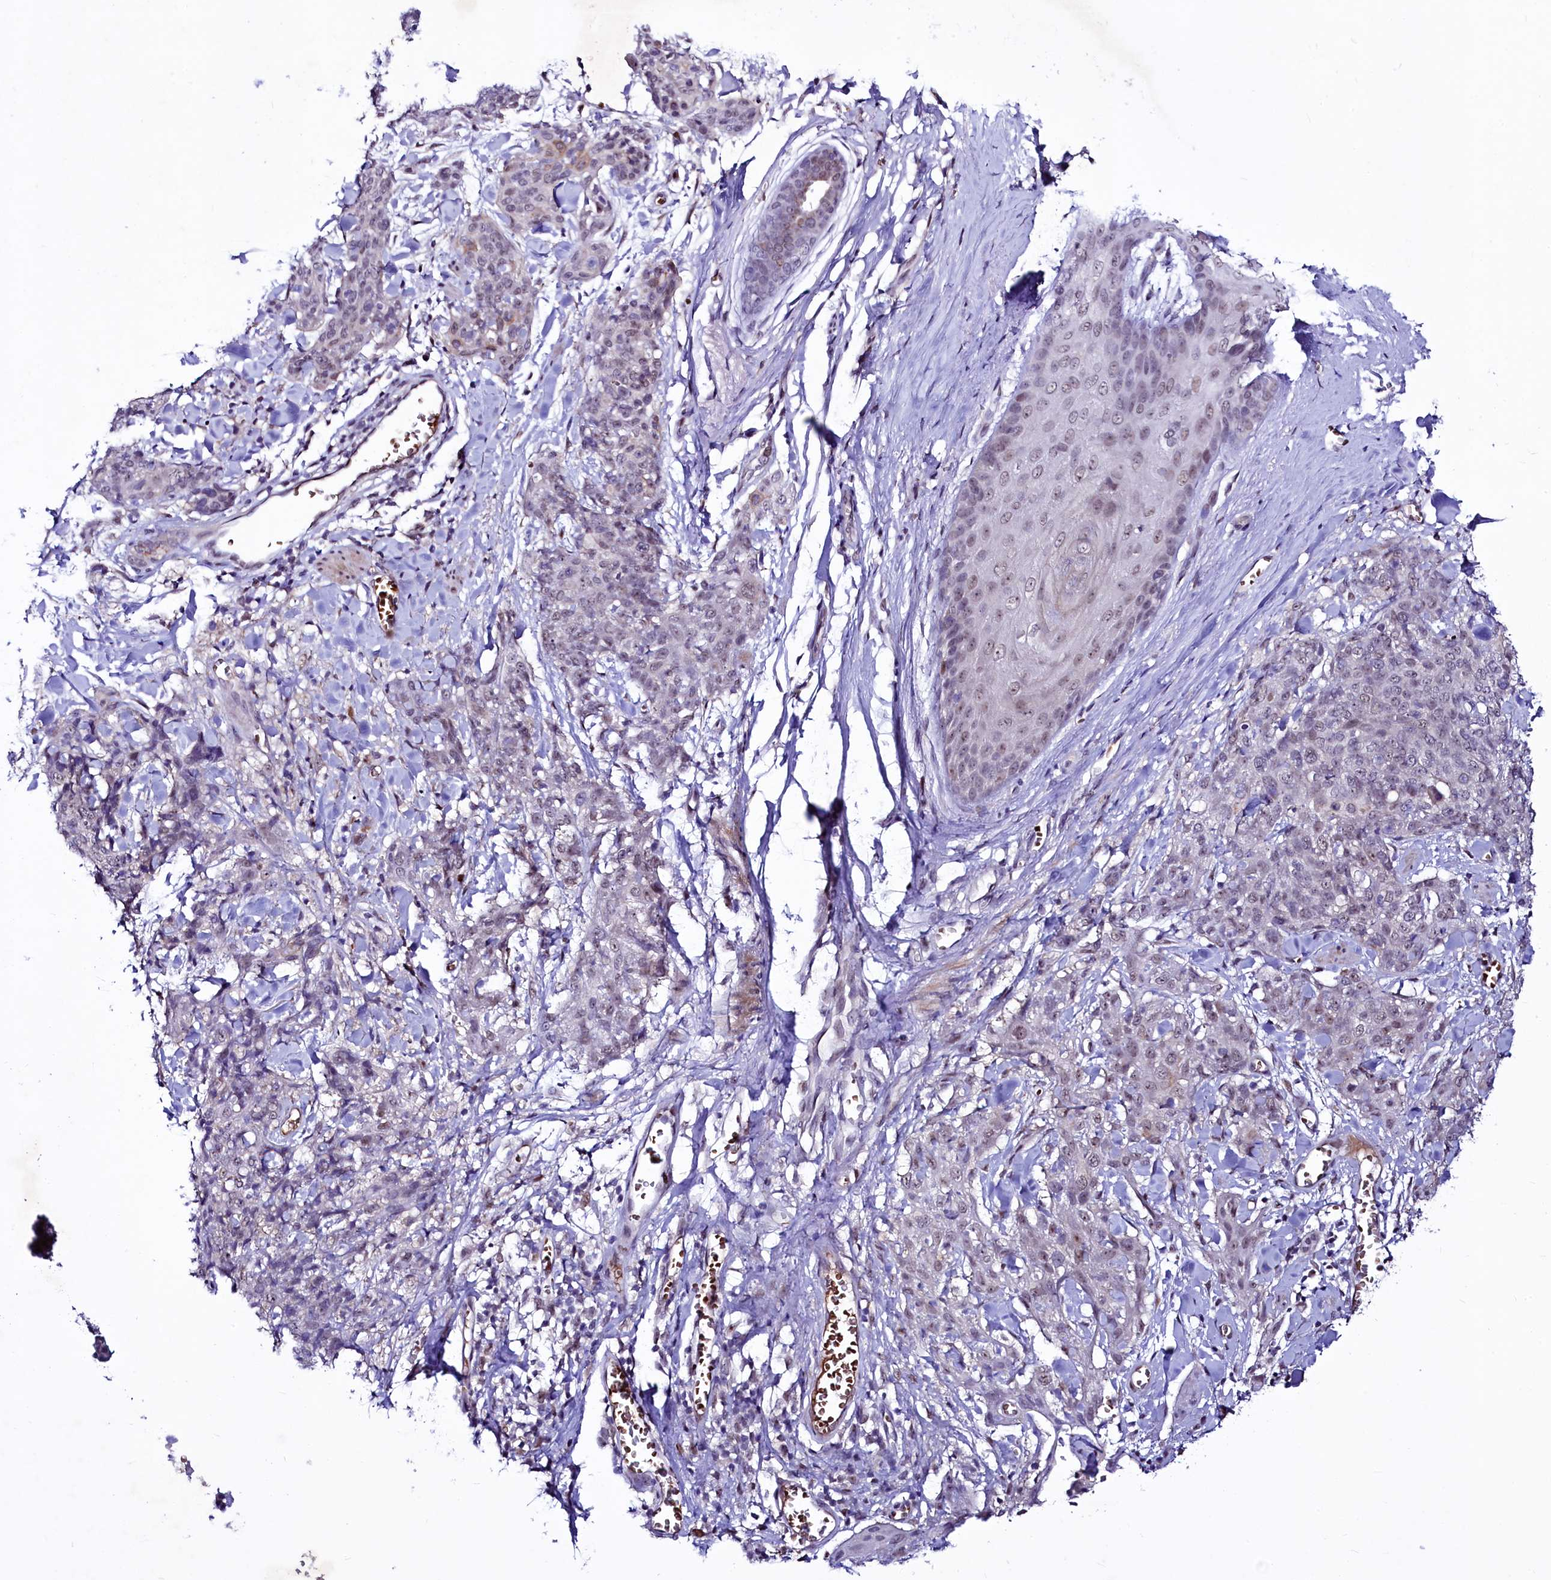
{"staining": {"intensity": "moderate", "quantity": "<25%", "location": "cytoplasmic/membranous"}, "tissue": "skin cancer", "cell_type": "Tumor cells", "image_type": "cancer", "snomed": [{"axis": "morphology", "description": "Squamous cell carcinoma, NOS"}, {"axis": "topography", "description": "Skin"}, {"axis": "topography", "description": "Vulva"}], "caption": "IHC (DAB (3,3'-diaminobenzidine)) staining of squamous cell carcinoma (skin) displays moderate cytoplasmic/membranous protein positivity in about <25% of tumor cells.", "gene": "LEUTX", "patient": {"sex": "female", "age": 85}}